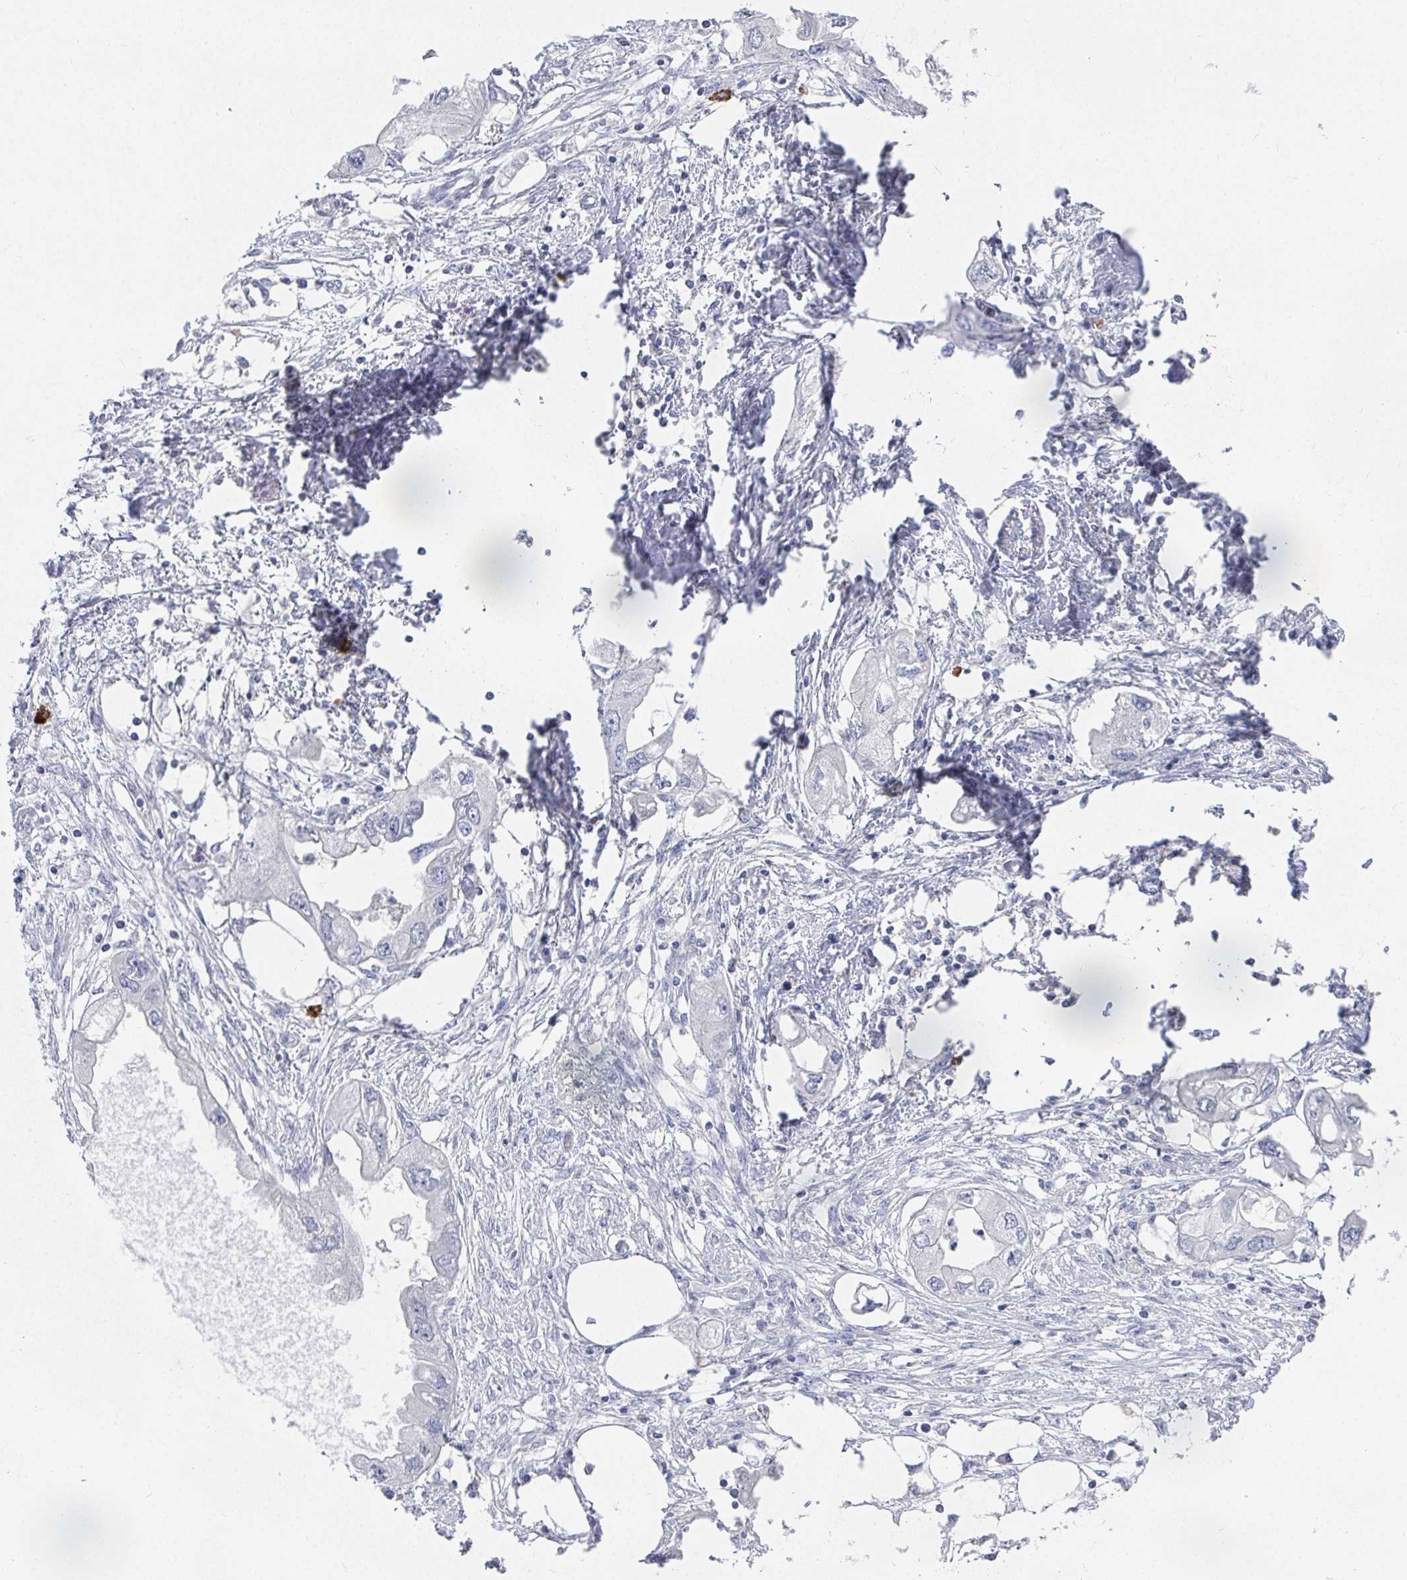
{"staining": {"intensity": "negative", "quantity": "none", "location": "none"}, "tissue": "endometrial cancer", "cell_type": "Tumor cells", "image_type": "cancer", "snomed": [{"axis": "morphology", "description": "Adenocarcinoma, NOS"}, {"axis": "morphology", "description": "Adenocarcinoma, metastatic, NOS"}, {"axis": "topography", "description": "Adipose tissue"}, {"axis": "topography", "description": "Endometrium"}], "caption": "Protein analysis of endometrial cancer (metastatic adenocarcinoma) reveals no significant staining in tumor cells.", "gene": "GRIA1", "patient": {"sex": "female", "age": 67}}